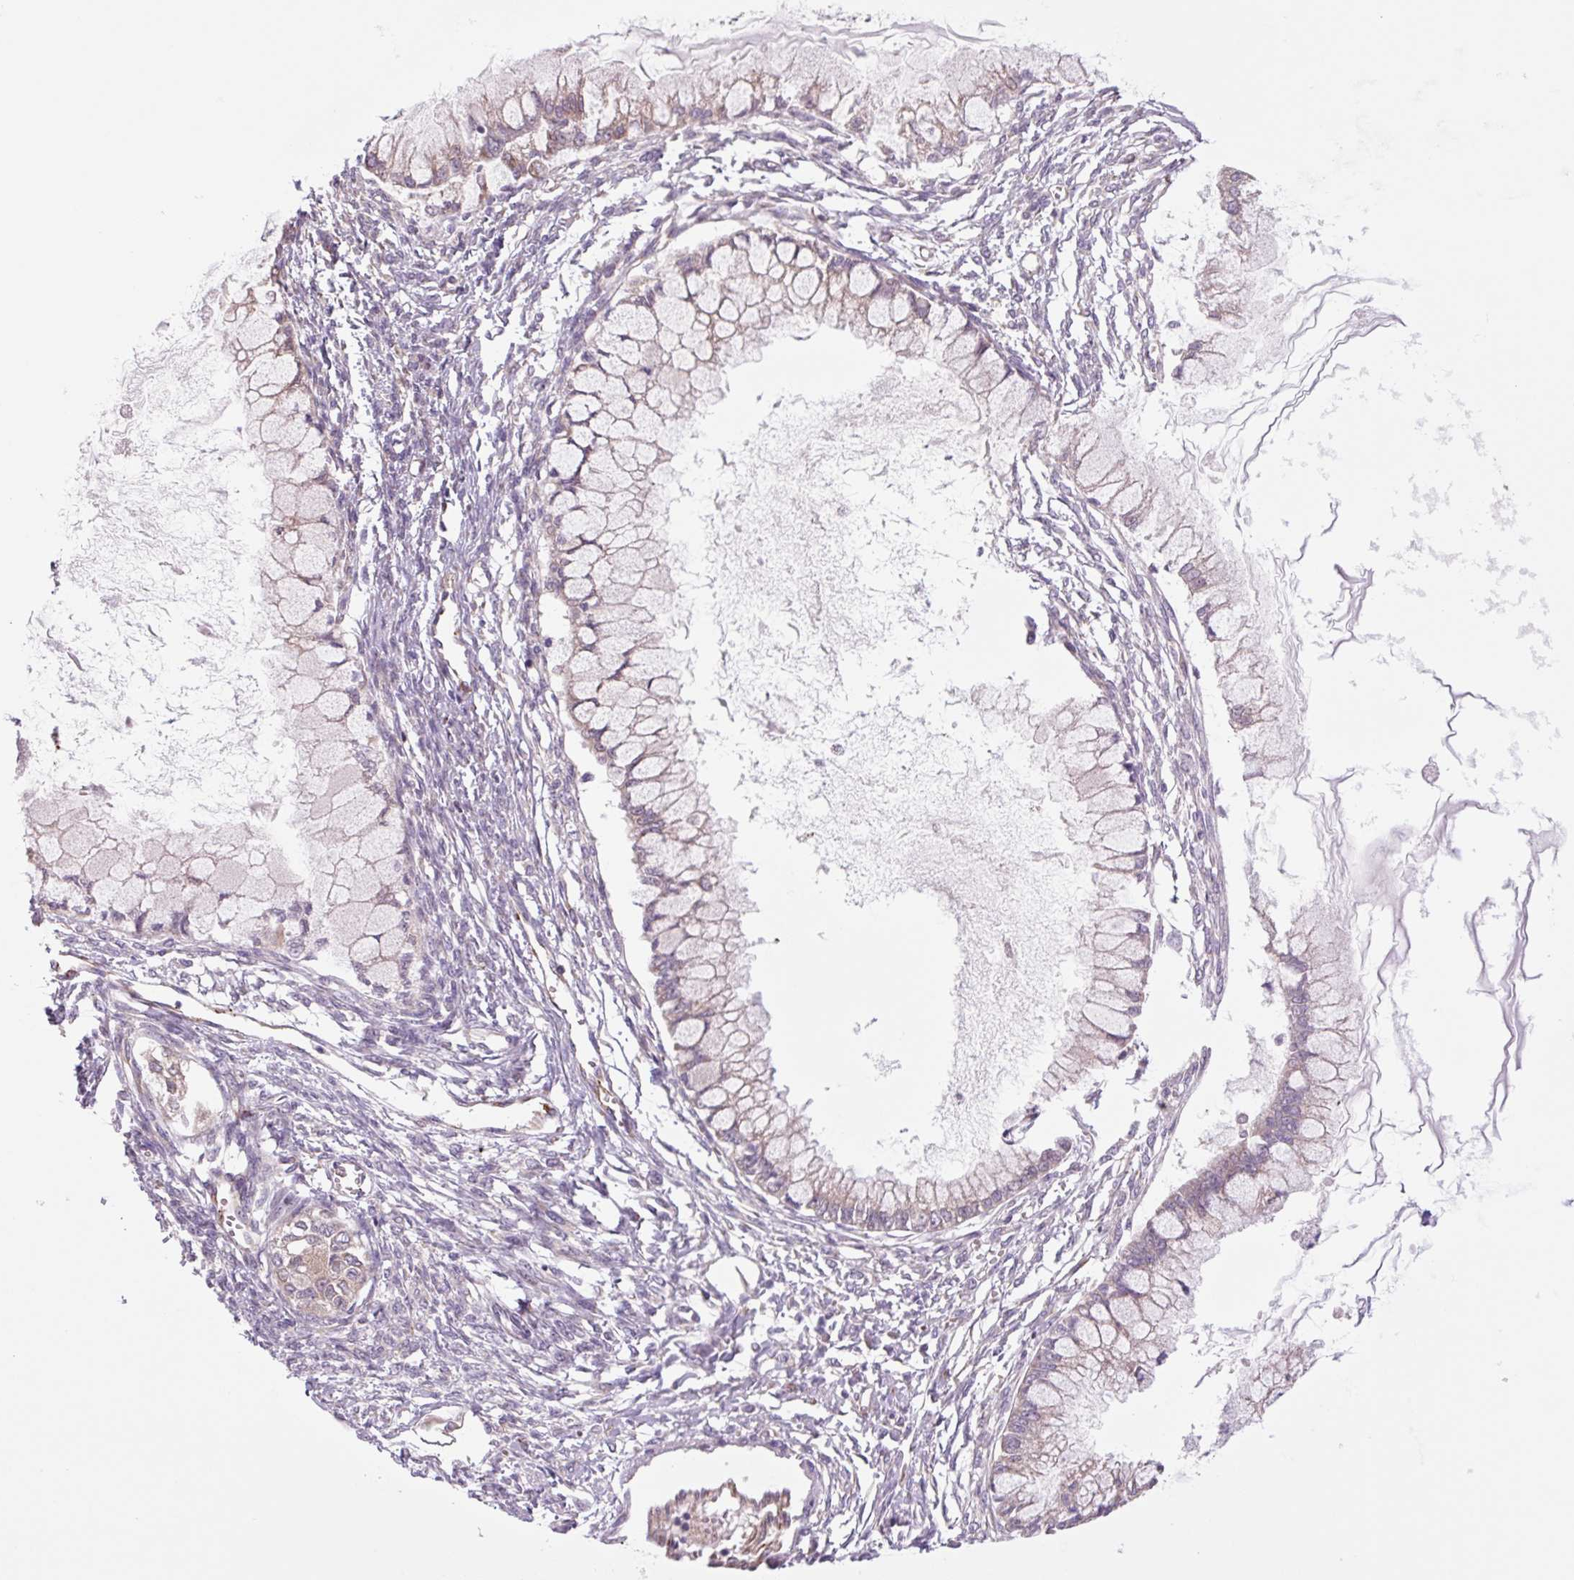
{"staining": {"intensity": "moderate", "quantity": "25%-75%", "location": "cytoplasmic/membranous"}, "tissue": "ovarian cancer", "cell_type": "Tumor cells", "image_type": "cancer", "snomed": [{"axis": "morphology", "description": "Cystadenocarcinoma, mucinous, NOS"}, {"axis": "topography", "description": "Ovary"}], "caption": "Immunohistochemistry (IHC) (DAB) staining of human mucinous cystadenocarcinoma (ovarian) exhibits moderate cytoplasmic/membranous protein staining in about 25%-75% of tumor cells.", "gene": "PLA2G4A", "patient": {"sex": "female", "age": 34}}